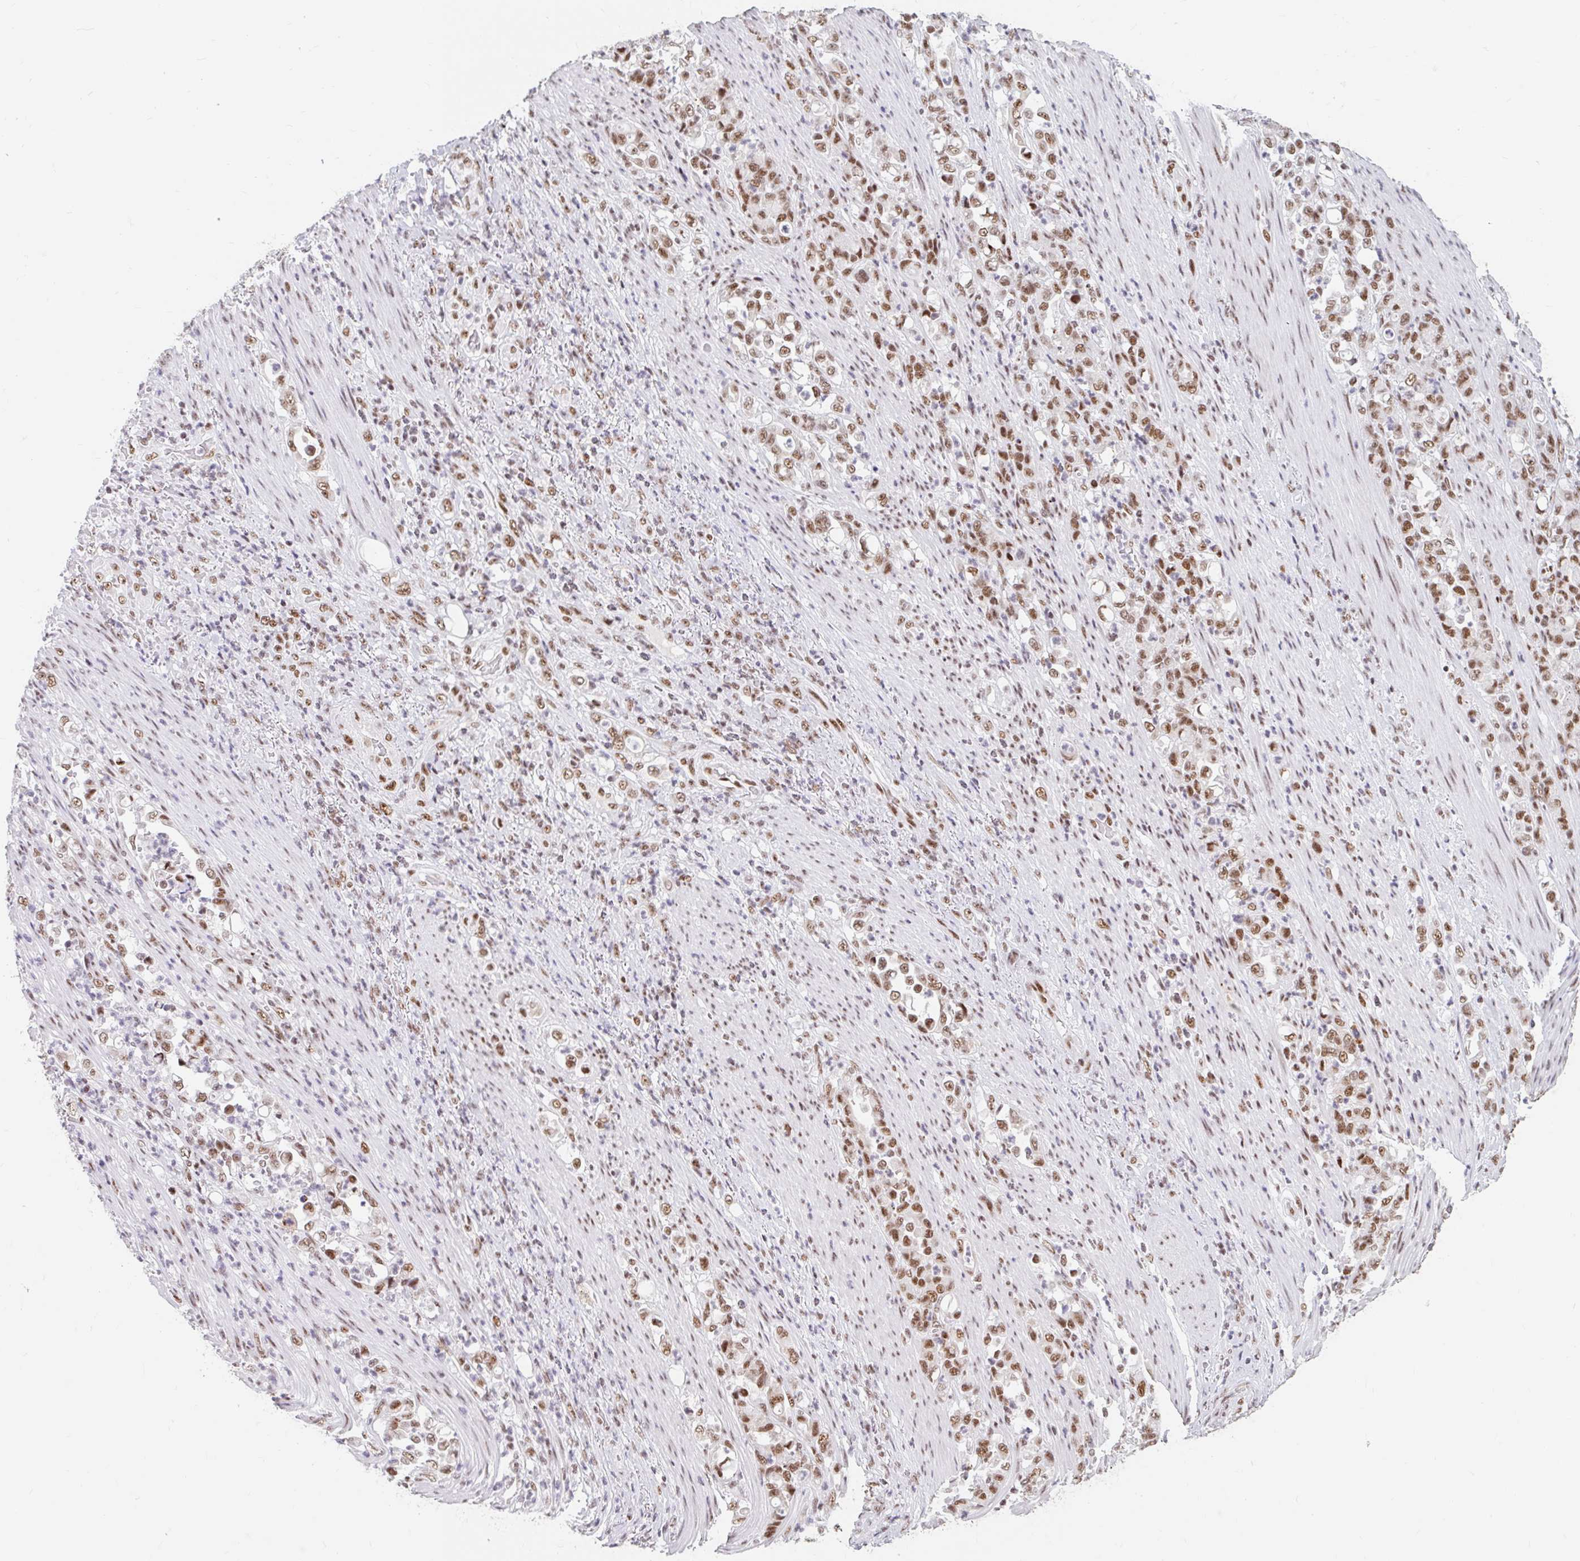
{"staining": {"intensity": "moderate", "quantity": ">75%", "location": "nuclear"}, "tissue": "stomach cancer", "cell_type": "Tumor cells", "image_type": "cancer", "snomed": [{"axis": "morphology", "description": "Normal tissue, NOS"}, {"axis": "morphology", "description": "Adenocarcinoma, NOS"}, {"axis": "topography", "description": "Stomach"}], "caption": "About >75% of tumor cells in adenocarcinoma (stomach) reveal moderate nuclear protein staining as visualized by brown immunohistochemical staining.", "gene": "SRSF10", "patient": {"sex": "female", "age": 79}}